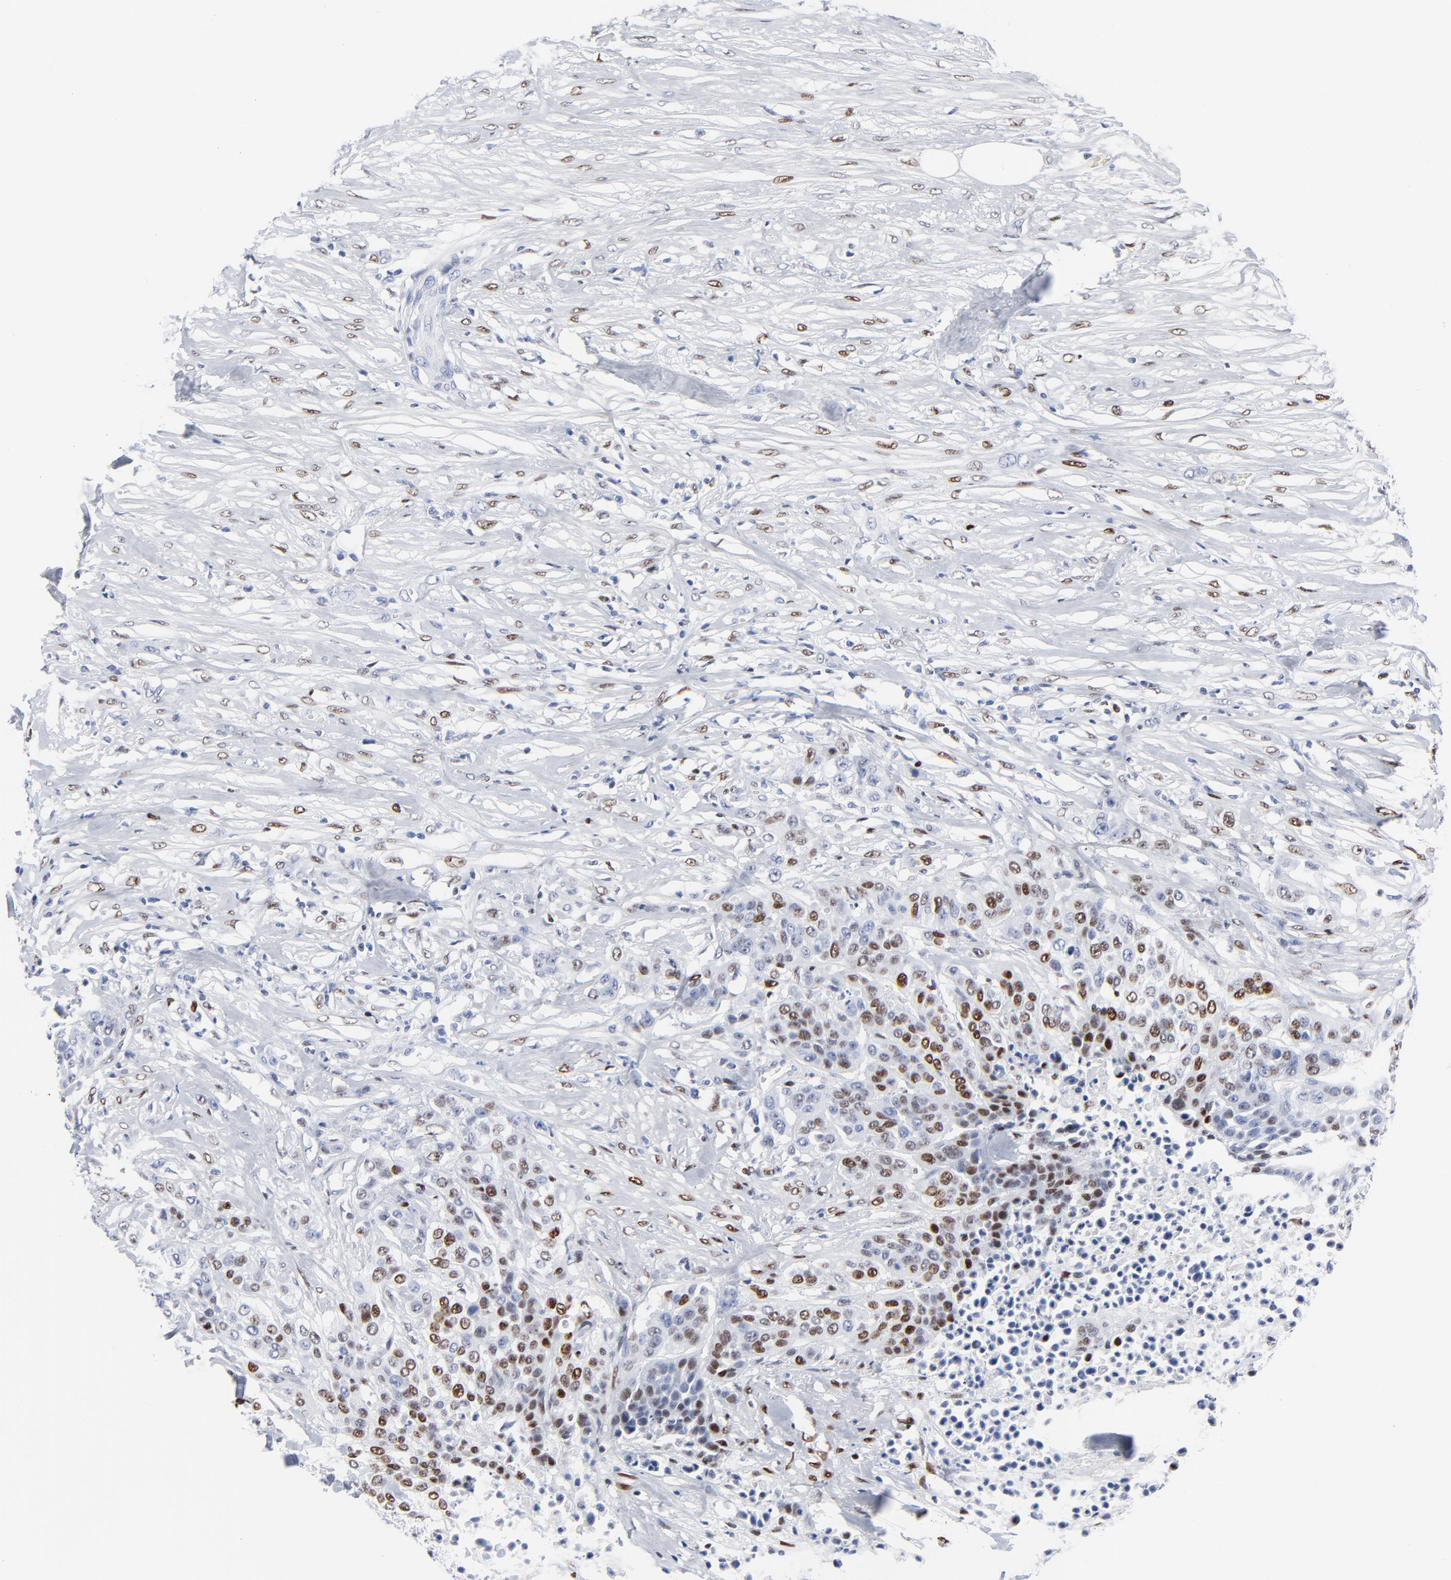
{"staining": {"intensity": "strong", "quantity": "25%-75%", "location": "nuclear"}, "tissue": "urothelial cancer", "cell_type": "Tumor cells", "image_type": "cancer", "snomed": [{"axis": "morphology", "description": "Urothelial carcinoma, High grade"}, {"axis": "topography", "description": "Urinary bladder"}], "caption": "High-power microscopy captured an immunohistochemistry (IHC) histopathology image of urothelial carcinoma (high-grade), revealing strong nuclear expression in approximately 25%-75% of tumor cells.", "gene": "JUN", "patient": {"sex": "male", "age": 74}}